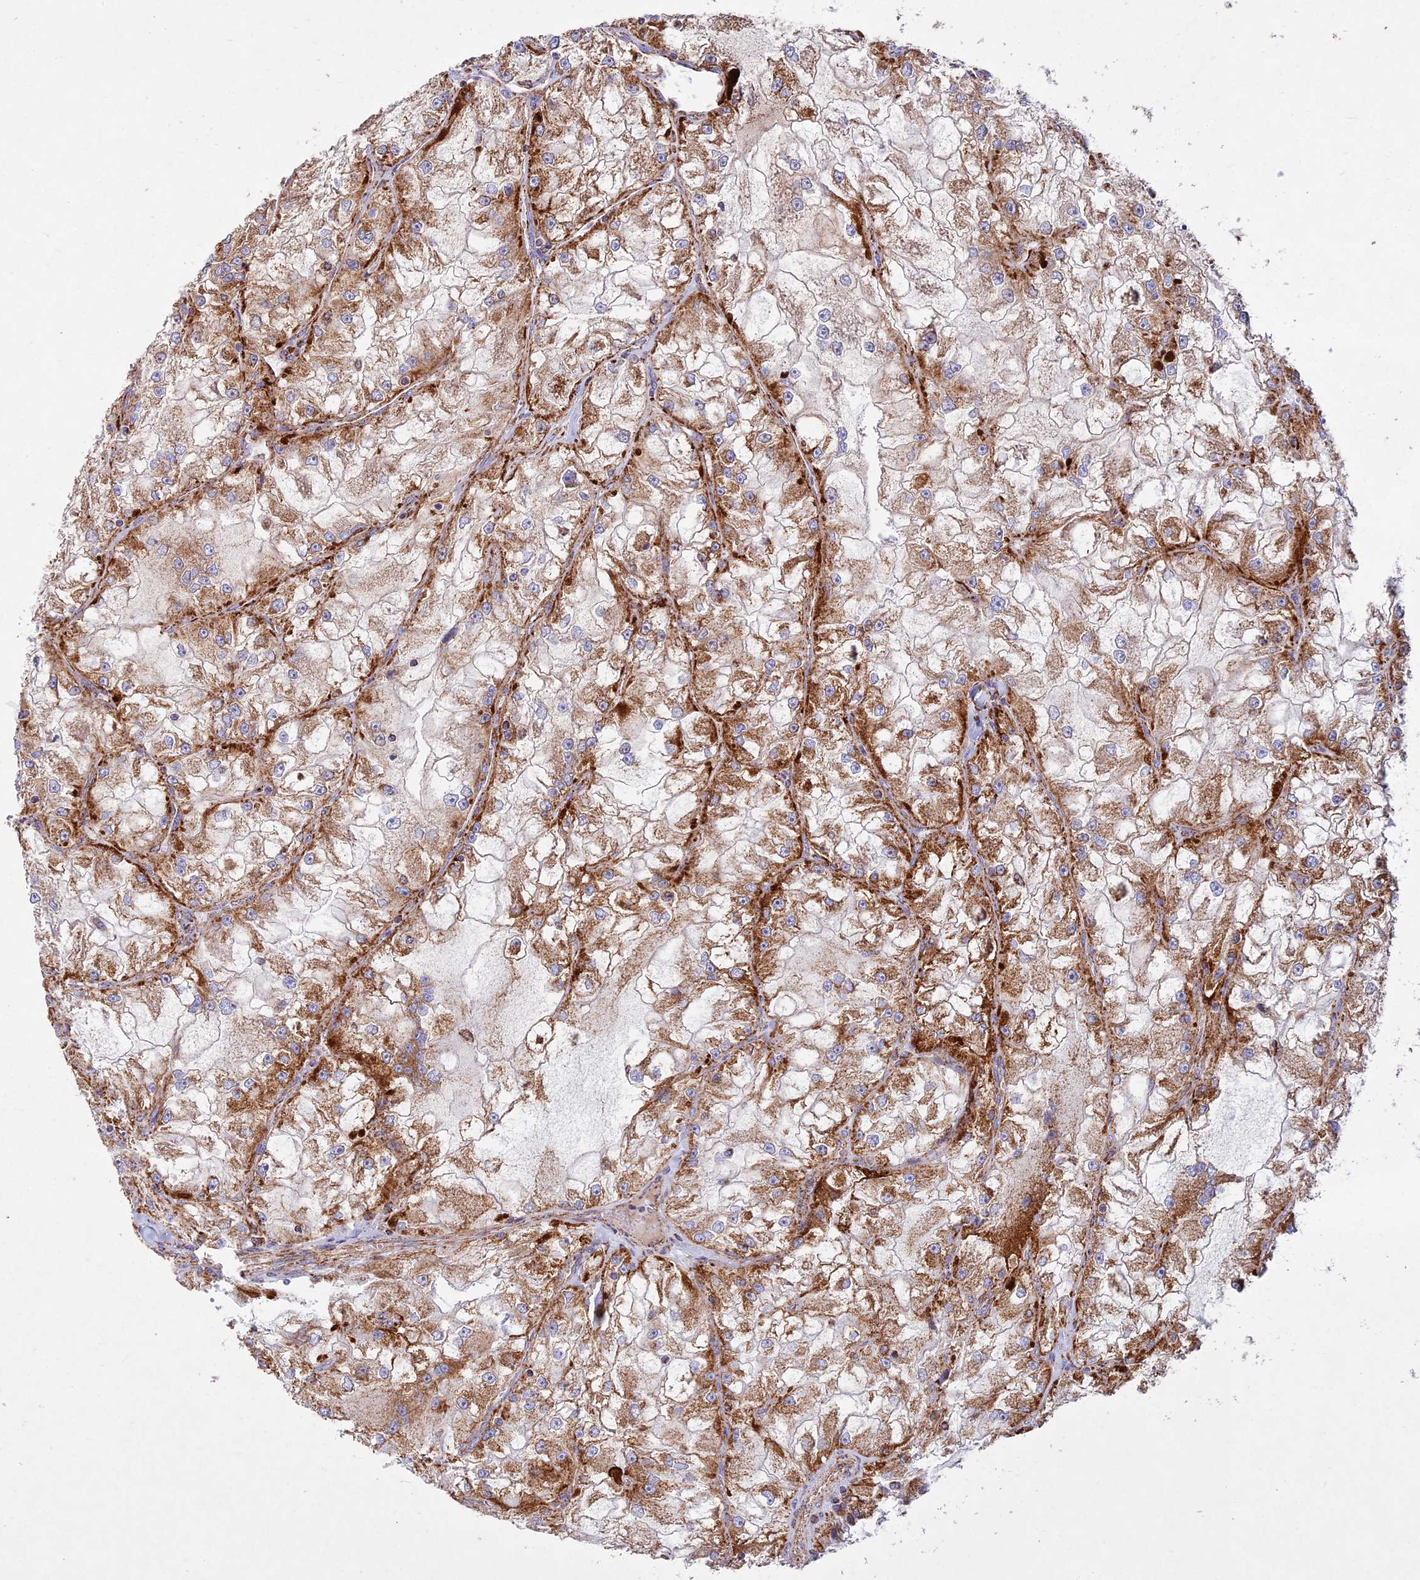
{"staining": {"intensity": "strong", "quantity": "25%-75%", "location": "cytoplasmic/membranous"}, "tissue": "renal cancer", "cell_type": "Tumor cells", "image_type": "cancer", "snomed": [{"axis": "morphology", "description": "Adenocarcinoma, NOS"}, {"axis": "topography", "description": "Kidney"}], "caption": "Tumor cells demonstrate strong cytoplasmic/membranous expression in approximately 25%-75% of cells in renal cancer (adenocarcinoma).", "gene": "KHDC3L", "patient": {"sex": "female", "age": 72}}